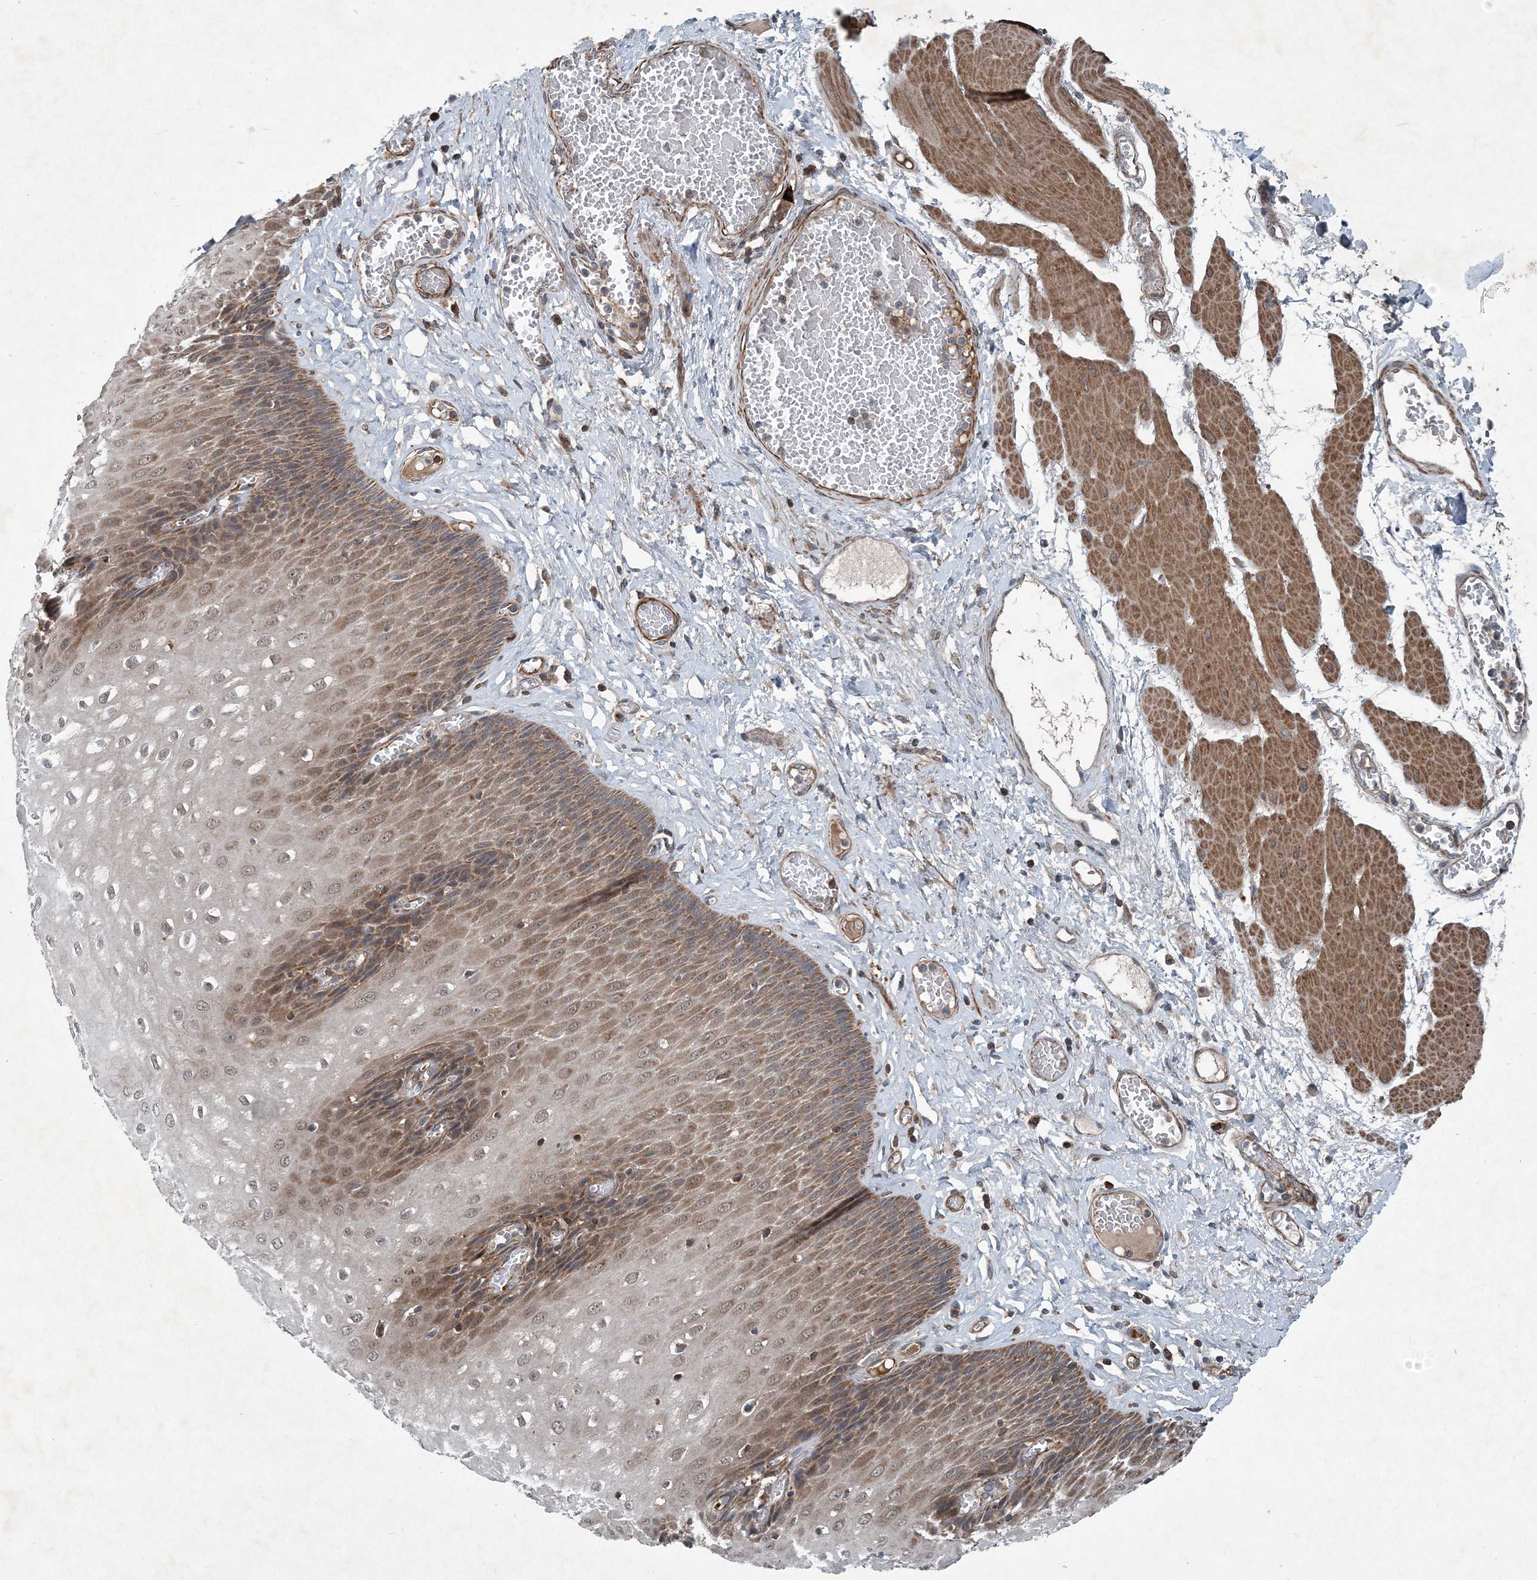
{"staining": {"intensity": "moderate", "quantity": ">75%", "location": "cytoplasmic/membranous,nuclear"}, "tissue": "esophagus", "cell_type": "Squamous epithelial cells", "image_type": "normal", "snomed": [{"axis": "morphology", "description": "Normal tissue, NOS"}, {"axis": "topography", "description": "Esophagus"}], "caption": "Human esophagus stained for a protein (brown) reveals moderate cytoplasmic/membranous,nuclear positive expression in approximately >75% of squamous epithelial cells.", "gene": "NDUFA2", "patient": {"sex": "male", "age": 60}}